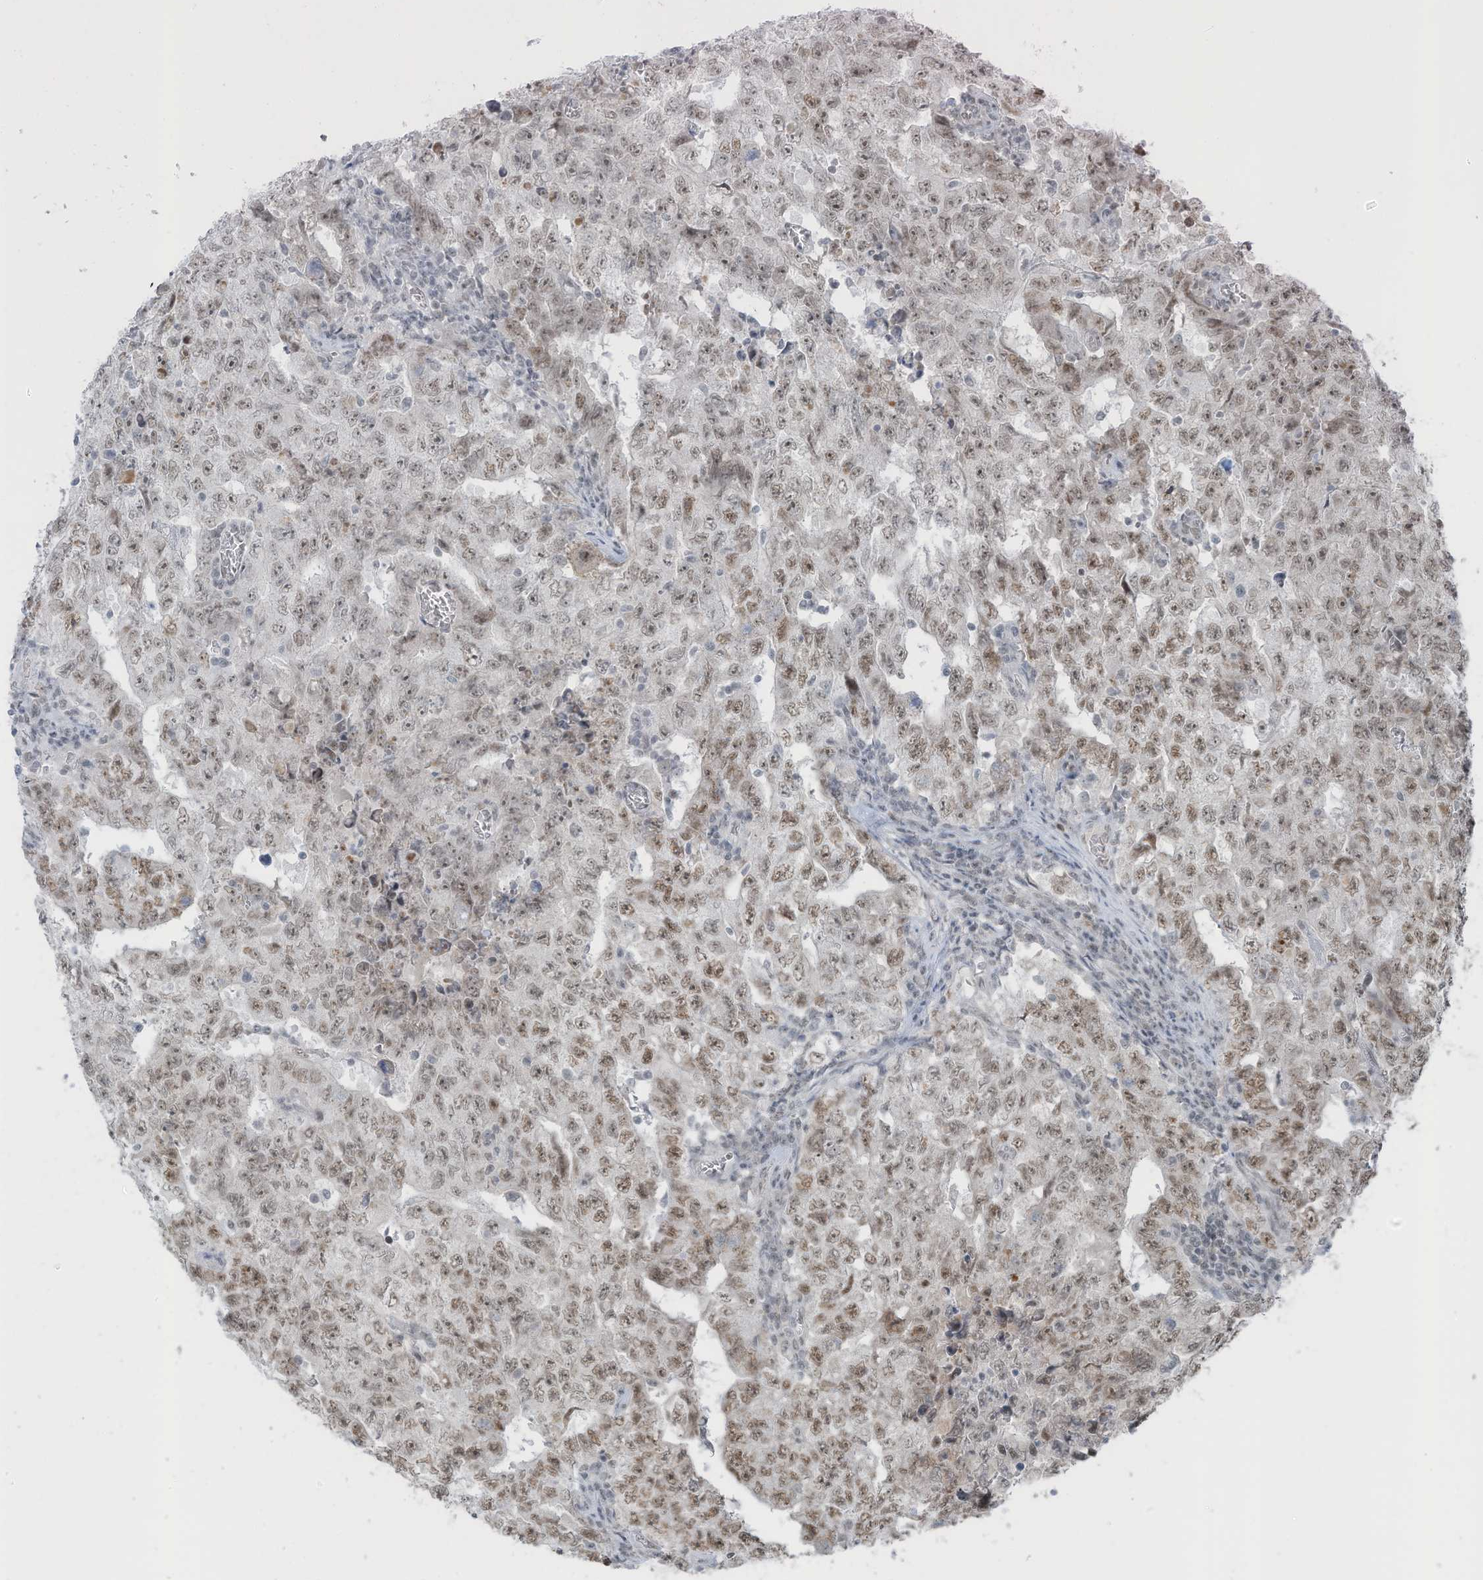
{"staining": {"intensity": "moderate", "quantity": ">75%", "location": "nuclear"}, "tissue": "testis cancer", "cell_type": "Tumor cells", "image_type": "cancer", "snomed": [{"axis": "morphology", "description": "Carcinoma, Embryonal, NOS"}, {"axis": "topography", "description": "Testis"}], "caption": "Moderate nuclear expression for a protein is identified in approximately >75% of tumor cells of testis embryonal carcinoma using immunohistochemistry (IHC).", "gene": "WRNIP1", "patient": {"sex": "male", "age": 26}}